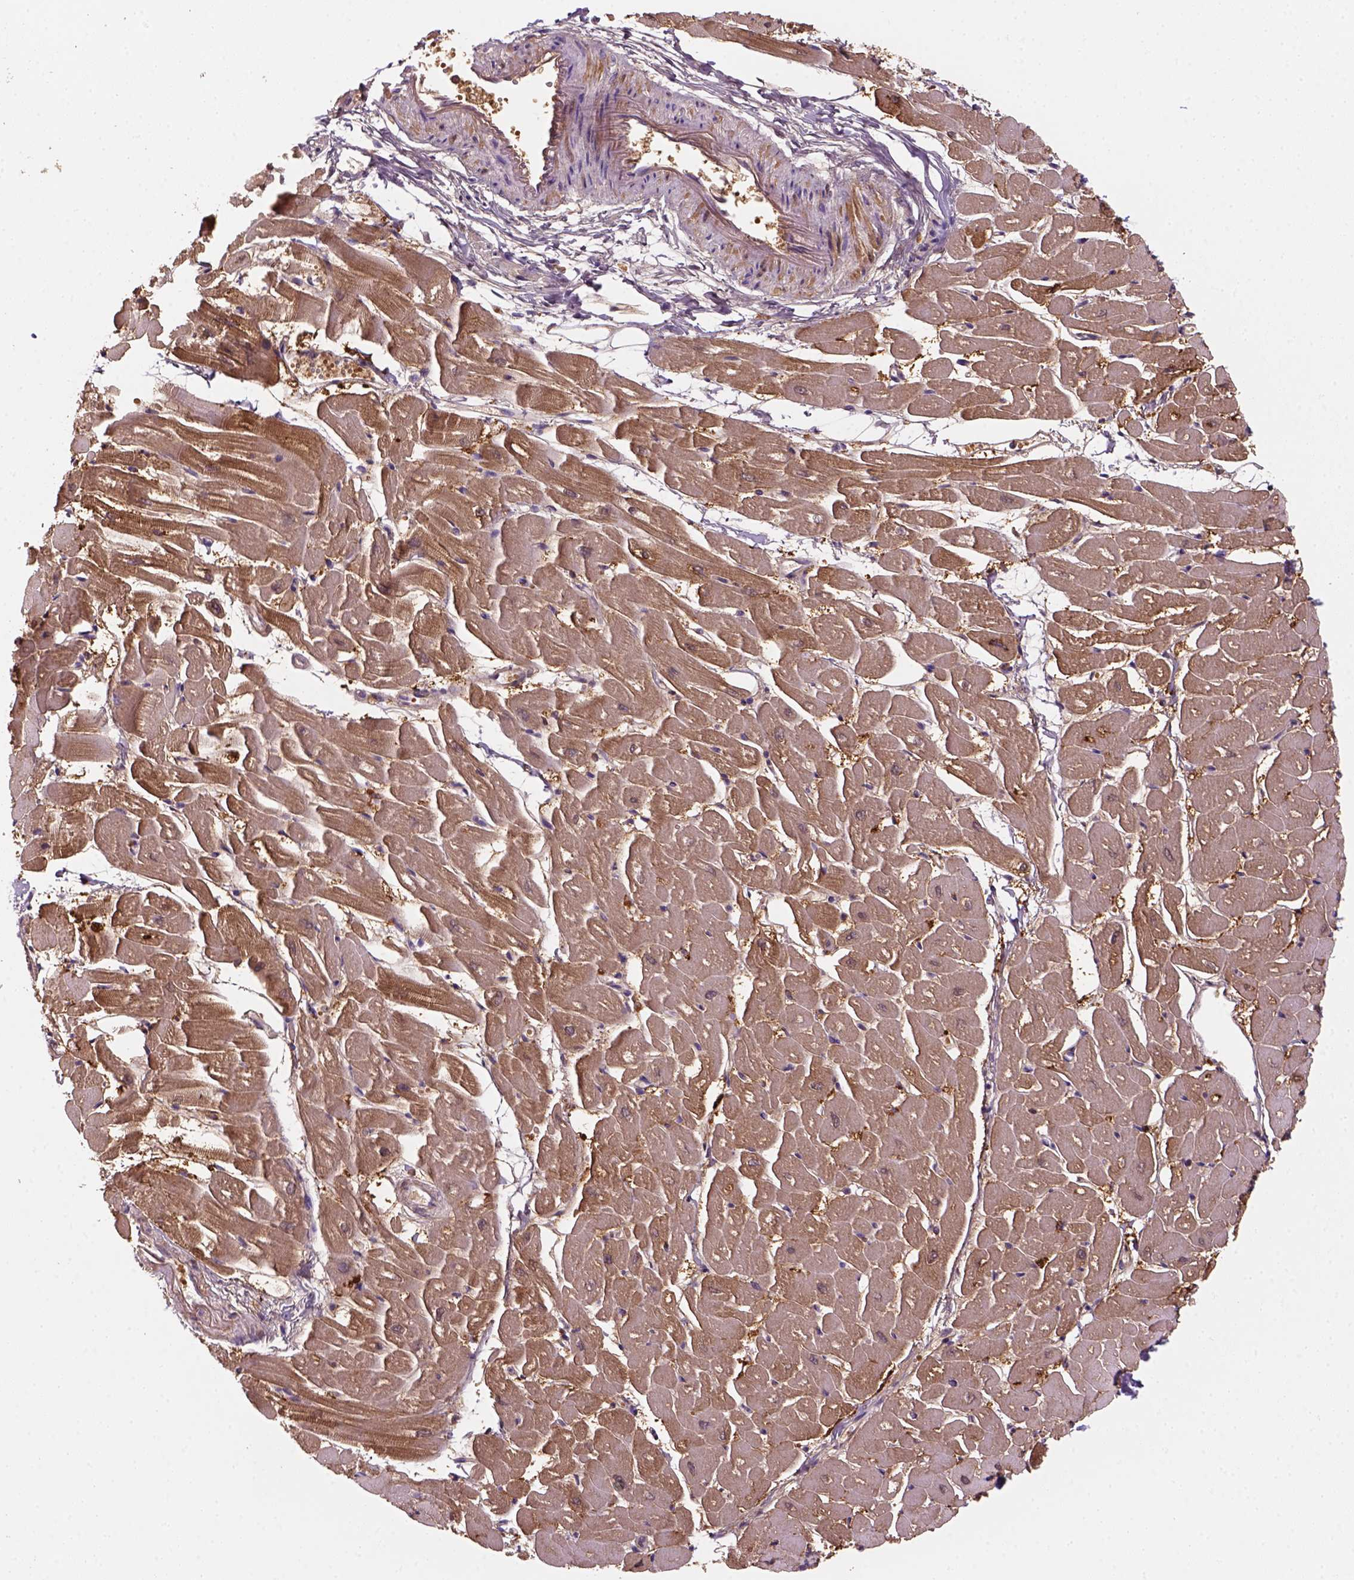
{"staining": {"intensity": "moderate", "quantity": ">75%", "location": "cytoplasmic/membranous"}, "tissue": "heart muscle", "cell_type": "Cardiomyocytes", "image_type": "normal", "snomed": [{"axis": "morphology", "description": "Normal tissue, NOS"}, {"axis": "topography", "description": "Heart"}], "caption": "Immunohistochemistry of benign heart muscle shows medium levels of moderate cytoplasmic/membranous positivity in approximately >75% of cardiomyocytes.", "gene": "GOT1", "patient": {"sex": "male", "age": 57}}